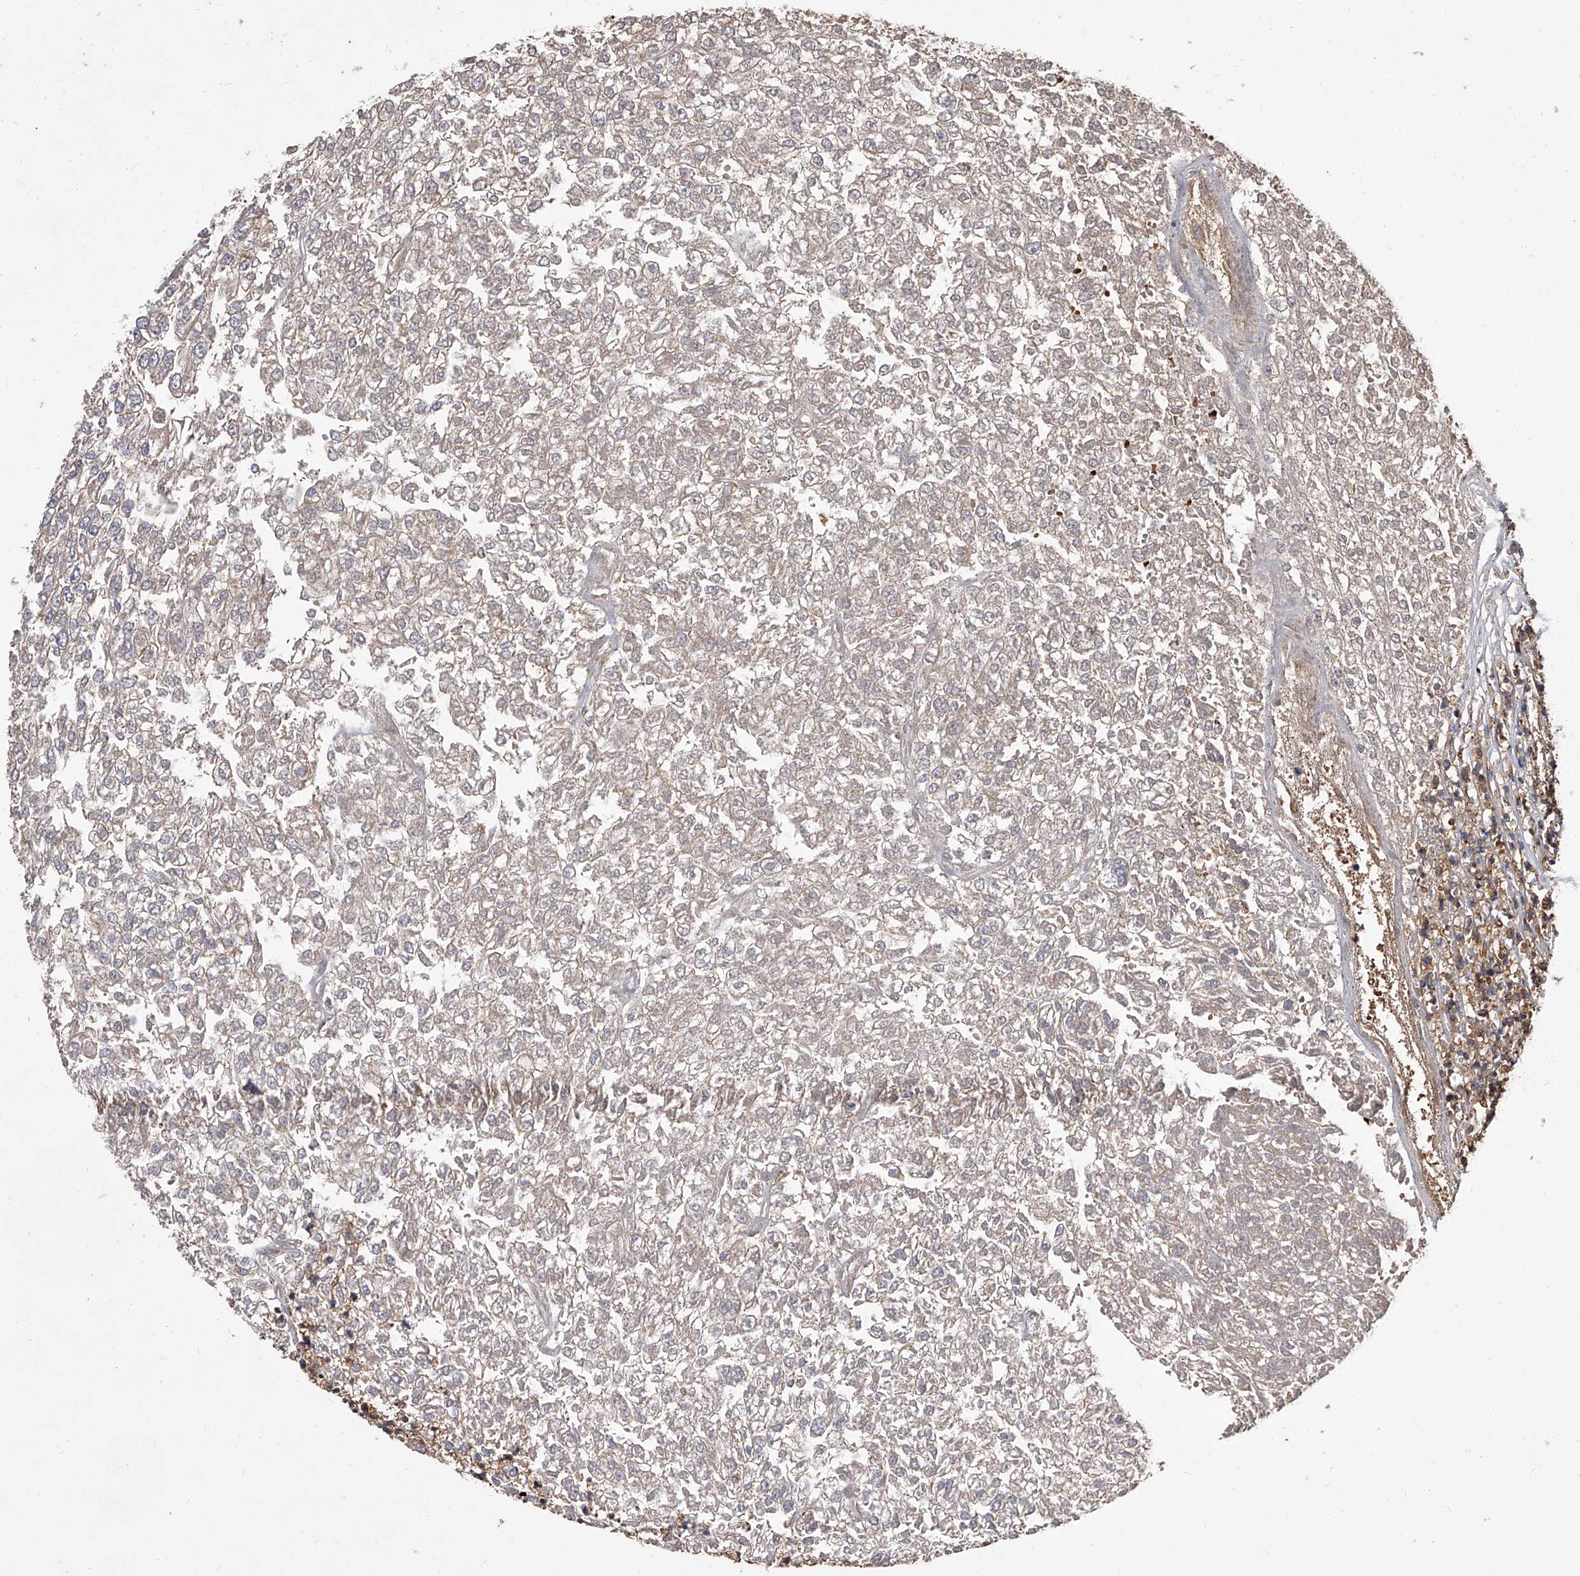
{"staining": {"intensity": "negative", "quantity": "none", "location": "none"}, "tissue": "renal cancer", "cell_type": "Tumor cells", "image_type": "cancer", "snomed": [{"axis": "morphology", "description": "Adenocarcinoma, NOS"}, {"axis": "topography", "description": "Kidney"}], "caption": "This is a image of IHC staining of renal cancer (adenocarcinoma), which shows no positivity in tumor cells.", "gene": "STK36", "patient": {"sex": "female", "age": 54}}